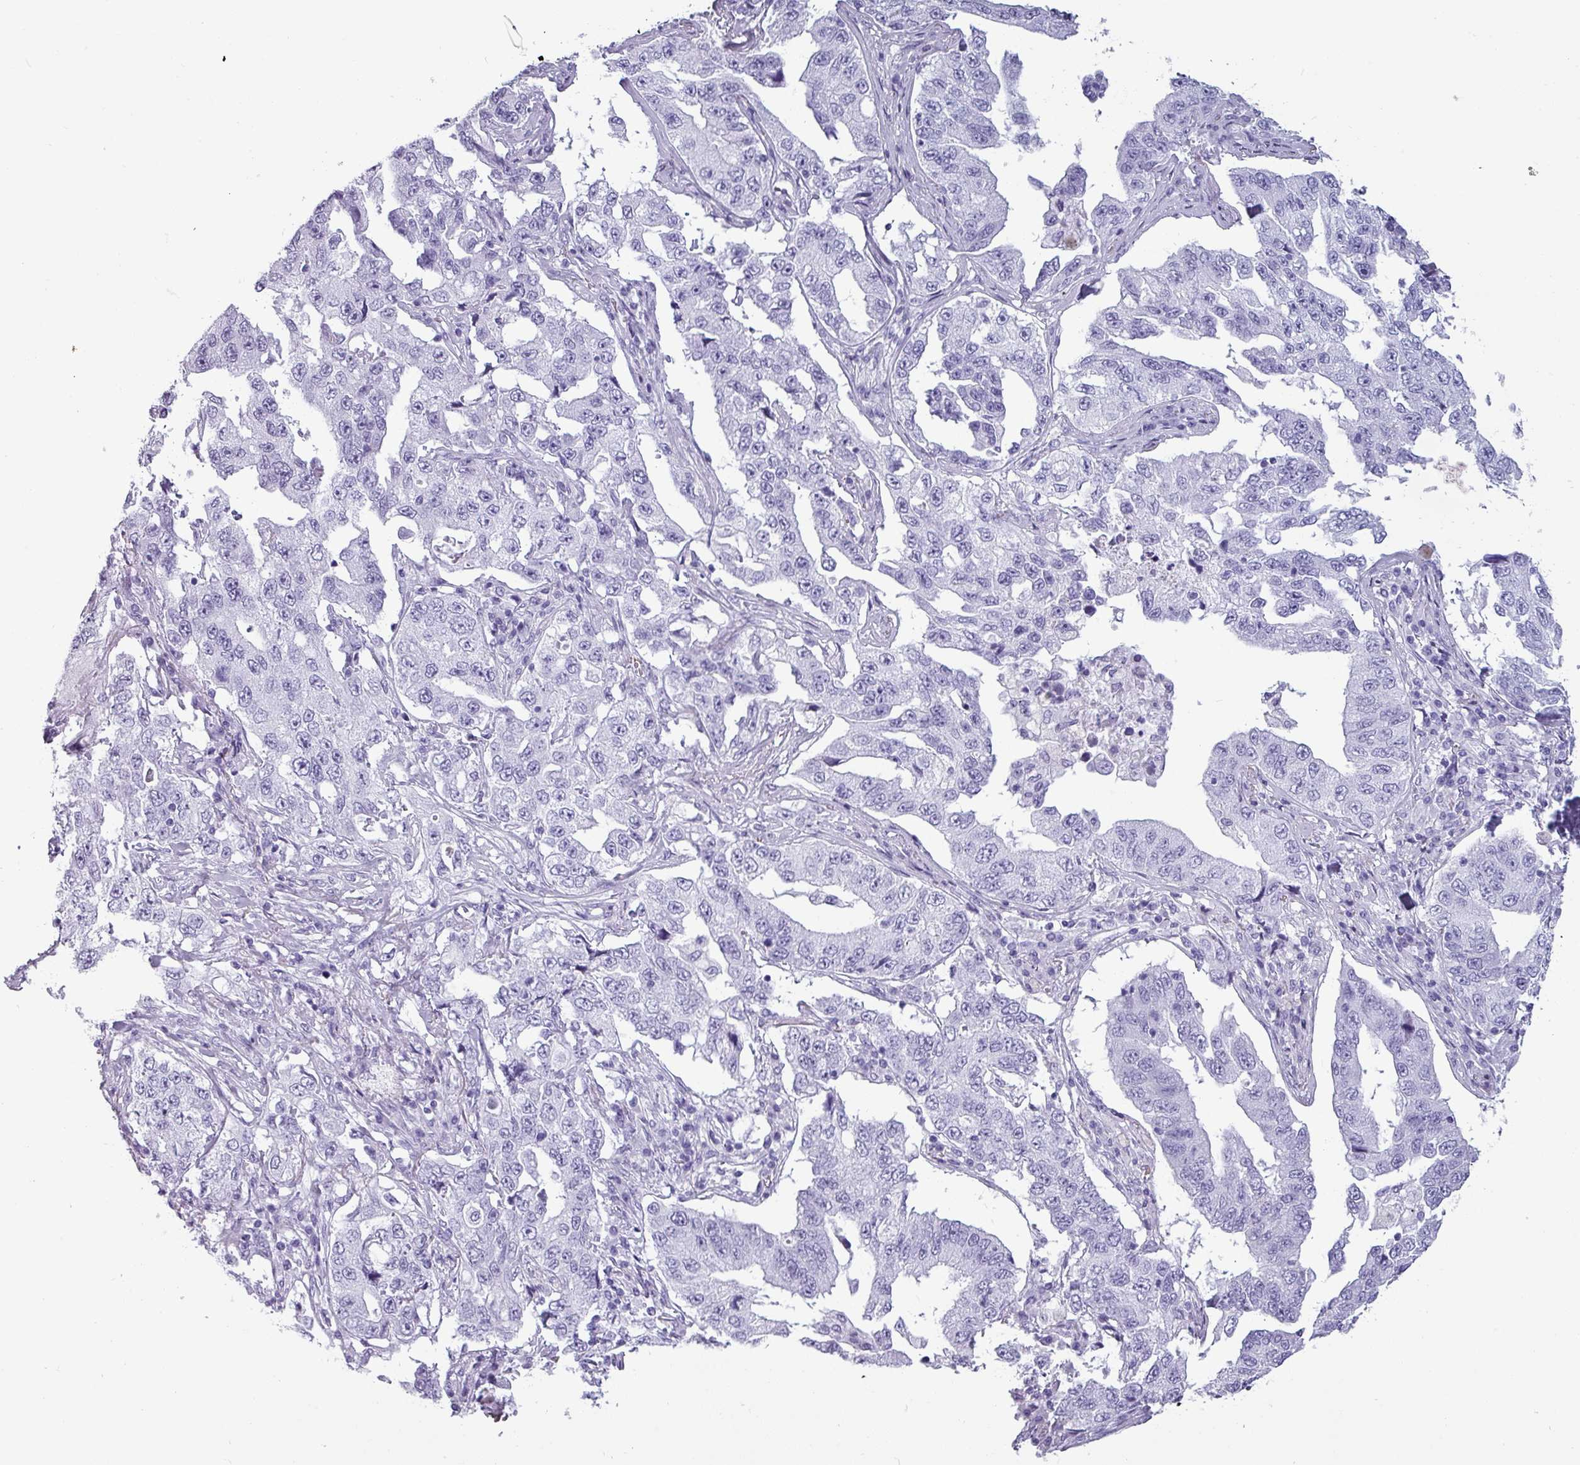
{"staining": {"intensity": "negative", "quantity": "none", "location": "none"}, "tissue": "lung cancer", "cell_type": "Tumor cells", "image_type": "cancer", "snomed": [{"axis": "morphology", "description": "Adenocarcinoma, NOS"}, {"axis": "topography", "description": "Lung"}], "caption": "Tumor cells show no significant protein staining in lung adenocarcinoma. The staining is performed using DAB brown chromogen with nuclei counter-stained in using hematoxylin.", "gene": "CRYBB2", "patient": {"sex": "female", "age": 51}}